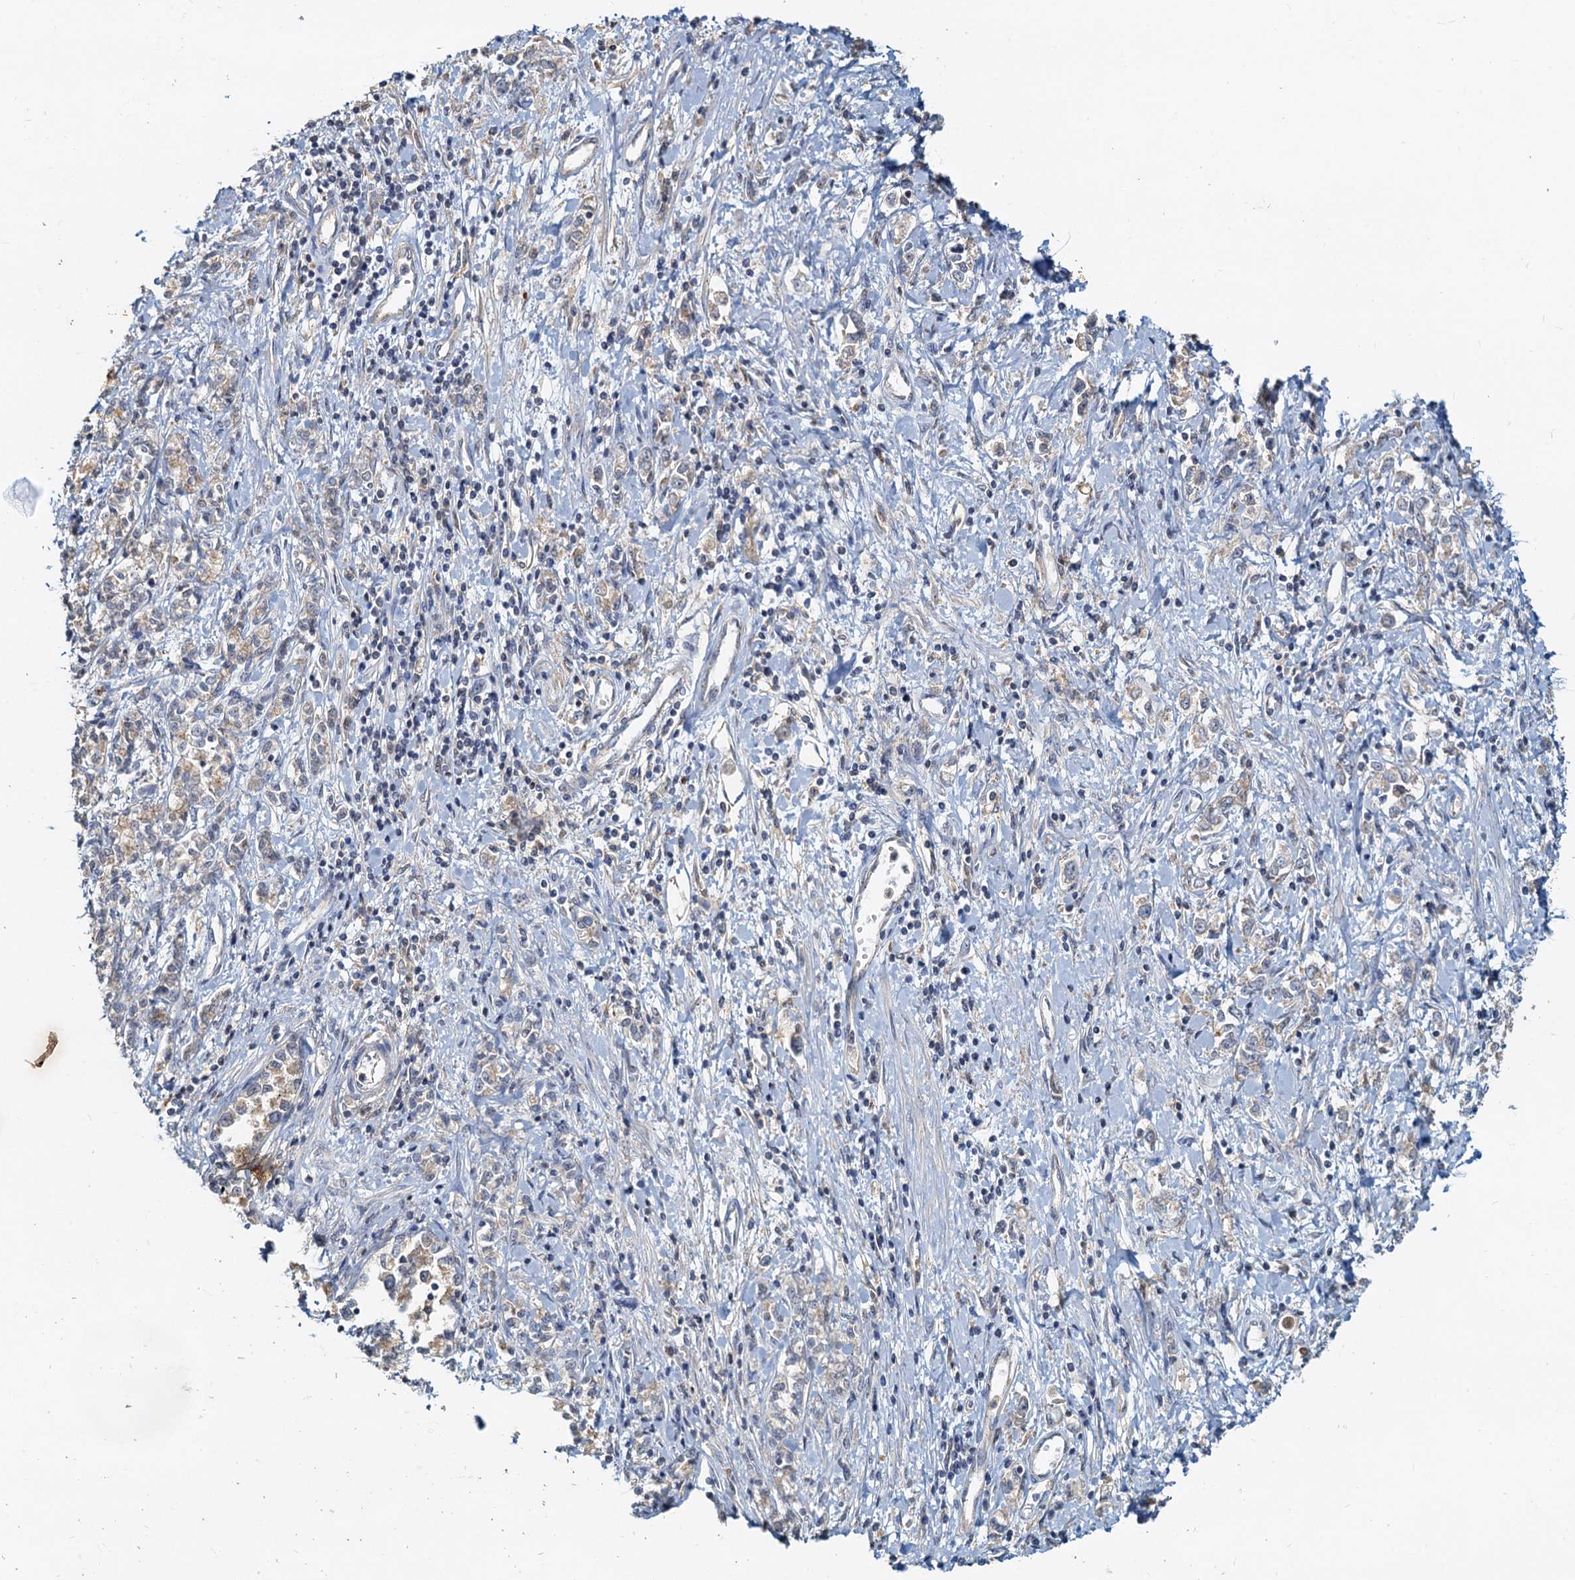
{"staining": {"intensity": "weak", "quantity": "25%-75%", "location": "cytoplasmic/membranous"}, "tissue": "stomach cancer", "cell_type": "Tumor cells", "image_type": "cancer", "snomed": [{"axis": "morphology", "description": "Adenocarcinoma, NOS"}, {"axis": "topography", "description": "Stomach"}], "caption": "Protein staining of stomach adenocarcinoma tissue exhibits weak cytoplasmic/membranous positivity in about 25%-75% of tumor cells.", "gene": "TOLLIP", "patient": {"sex": "female", "age": 76}}